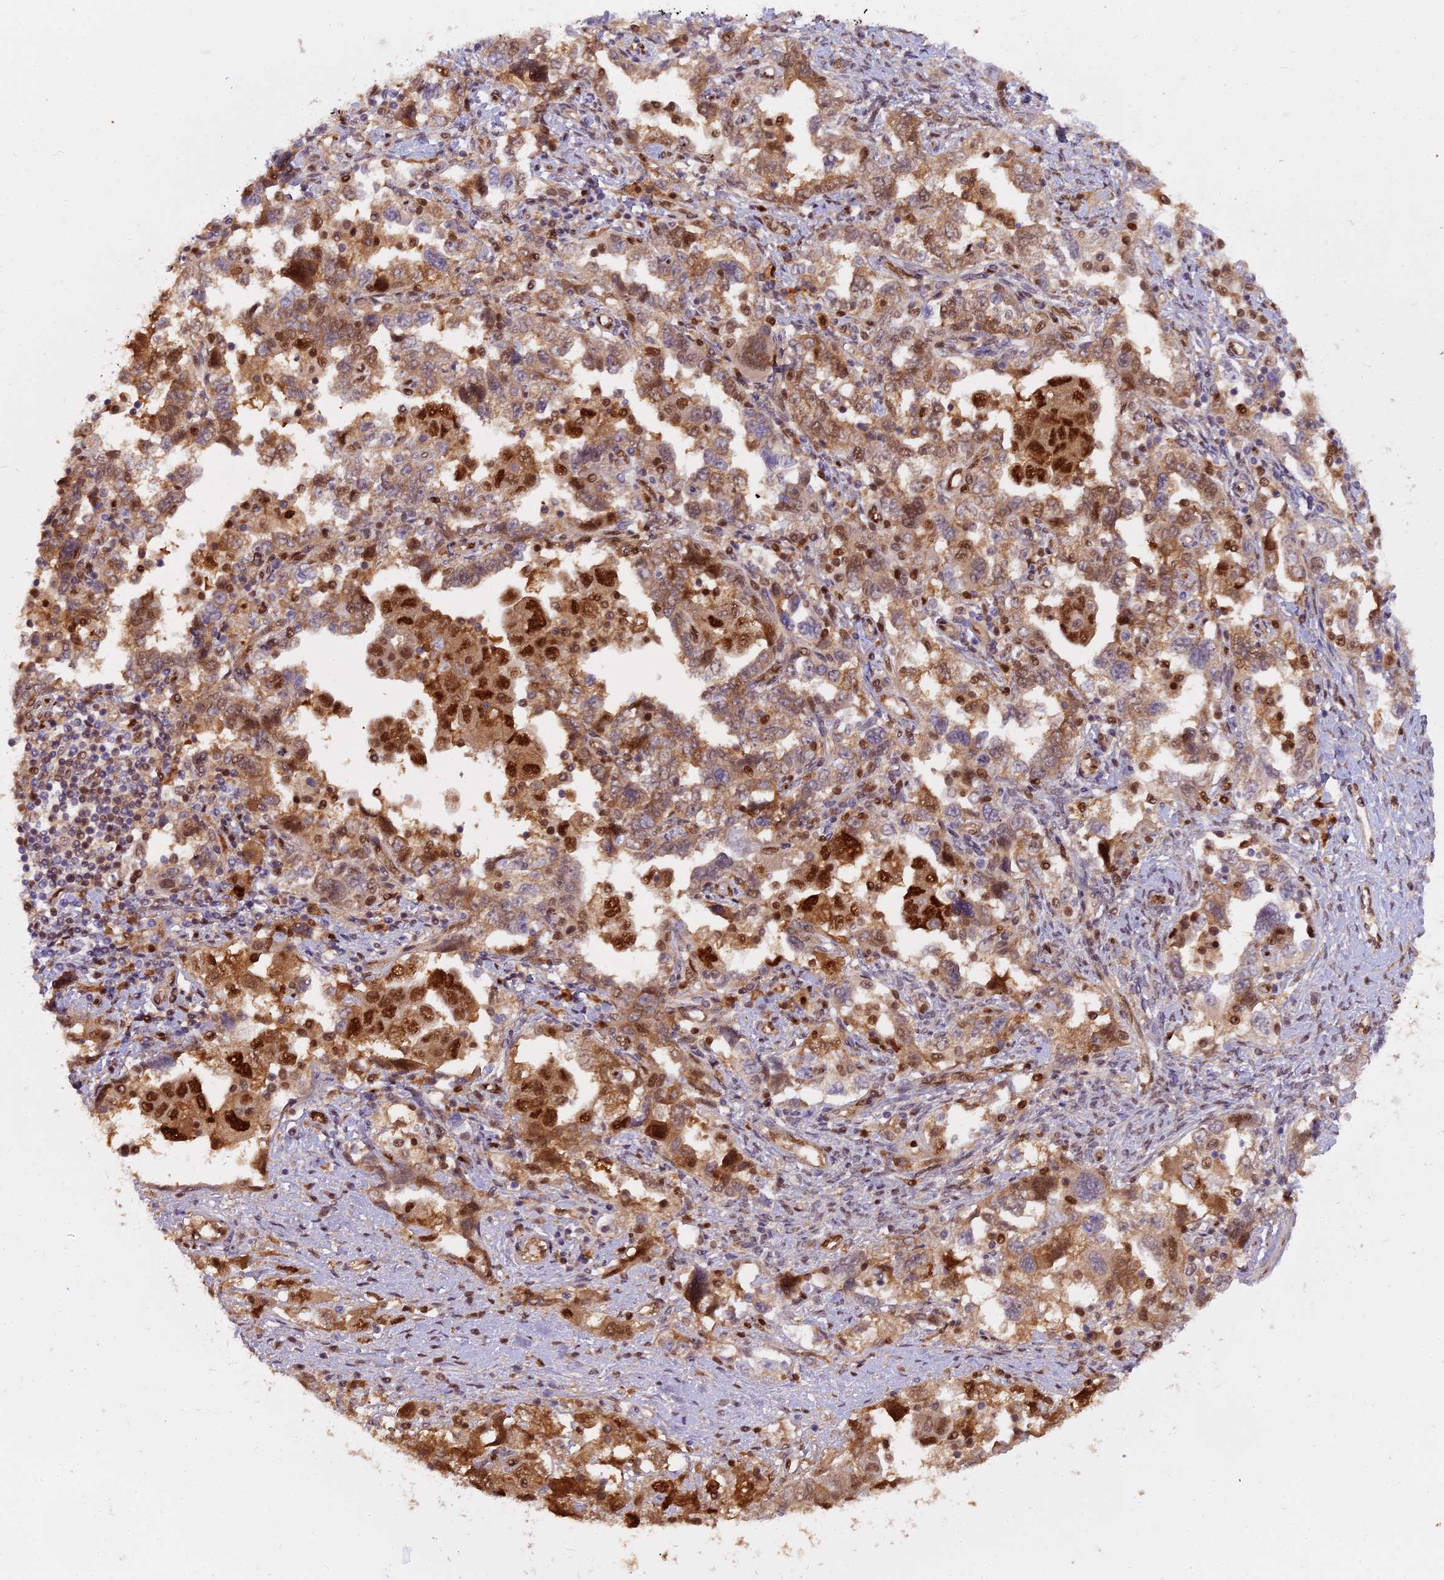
{"staining": {"intensity": "strong", "quantity": ">75%", "location": "cytoplasmic/membranous,nuclear"}, "tissue": "ovarian cancer", "cell_type": "Tumor cells", "image_type": "cancer", "snomed": [{"axis": "morphology", "description": "Carcinoma, NOS"}, {"axis": "morphology", "description": "Cystadenocarcinoma, serous, NOS"}, {"axis": "topography", "description": "Ovary"}], "caption": "Immunohistochemistry (IHC) of human ovarian cancer reveals high levels of strong cytoplasmic/membranous and nuclear staining in about >75% of tumor cells.", "gene": "NPEPL1", "patient": {"sex": "female", "age": 69}}